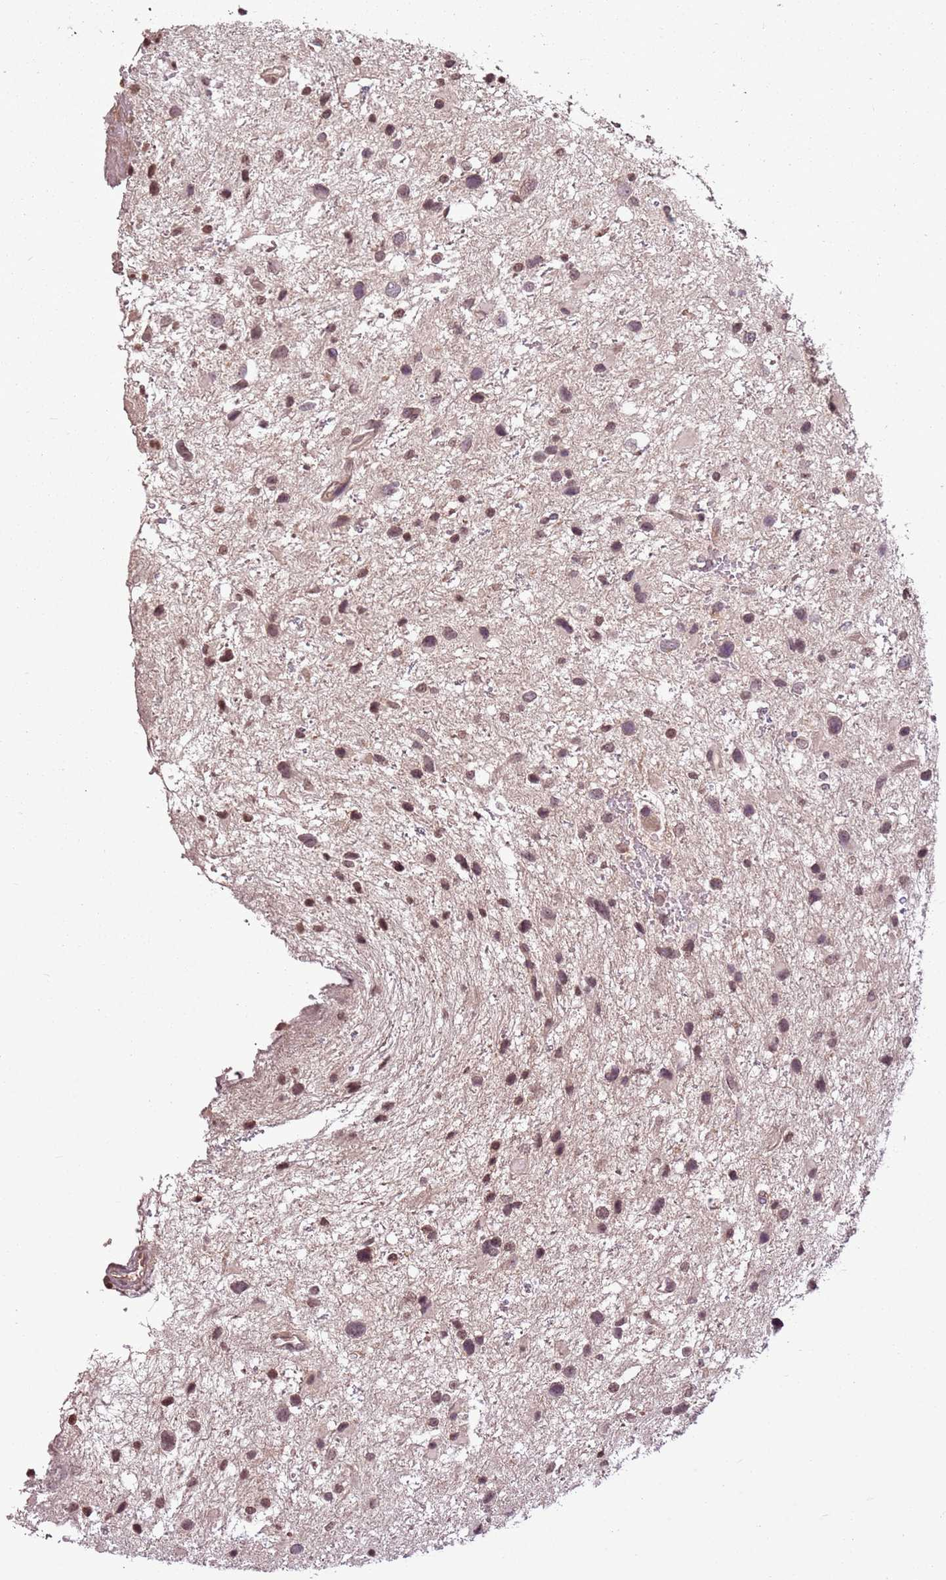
{"staining": {"intensity": "moderate", "quantity": "<25%", "location": "nuclear"}, "tissue": "glioma", "cell_type": "Tumor cells", "image_type": "cancer", "snomed": [{"axis": "morphology", "description": "Glioma, malignant, Low grade"}, {"axis": "topography", "description": "Brain"}], "caption": "Immunohistochemistry (IHC) of glioma reveals low levels of moderate nuclear positivity in approximately <25% of tumor cells. The staining was performed using DAB, with brown indicating positive protein expression. Nuclei are stained blue with hematoxylin.", "gene": "CAPN9", "patient": {"sex": "female", "age": 32}}